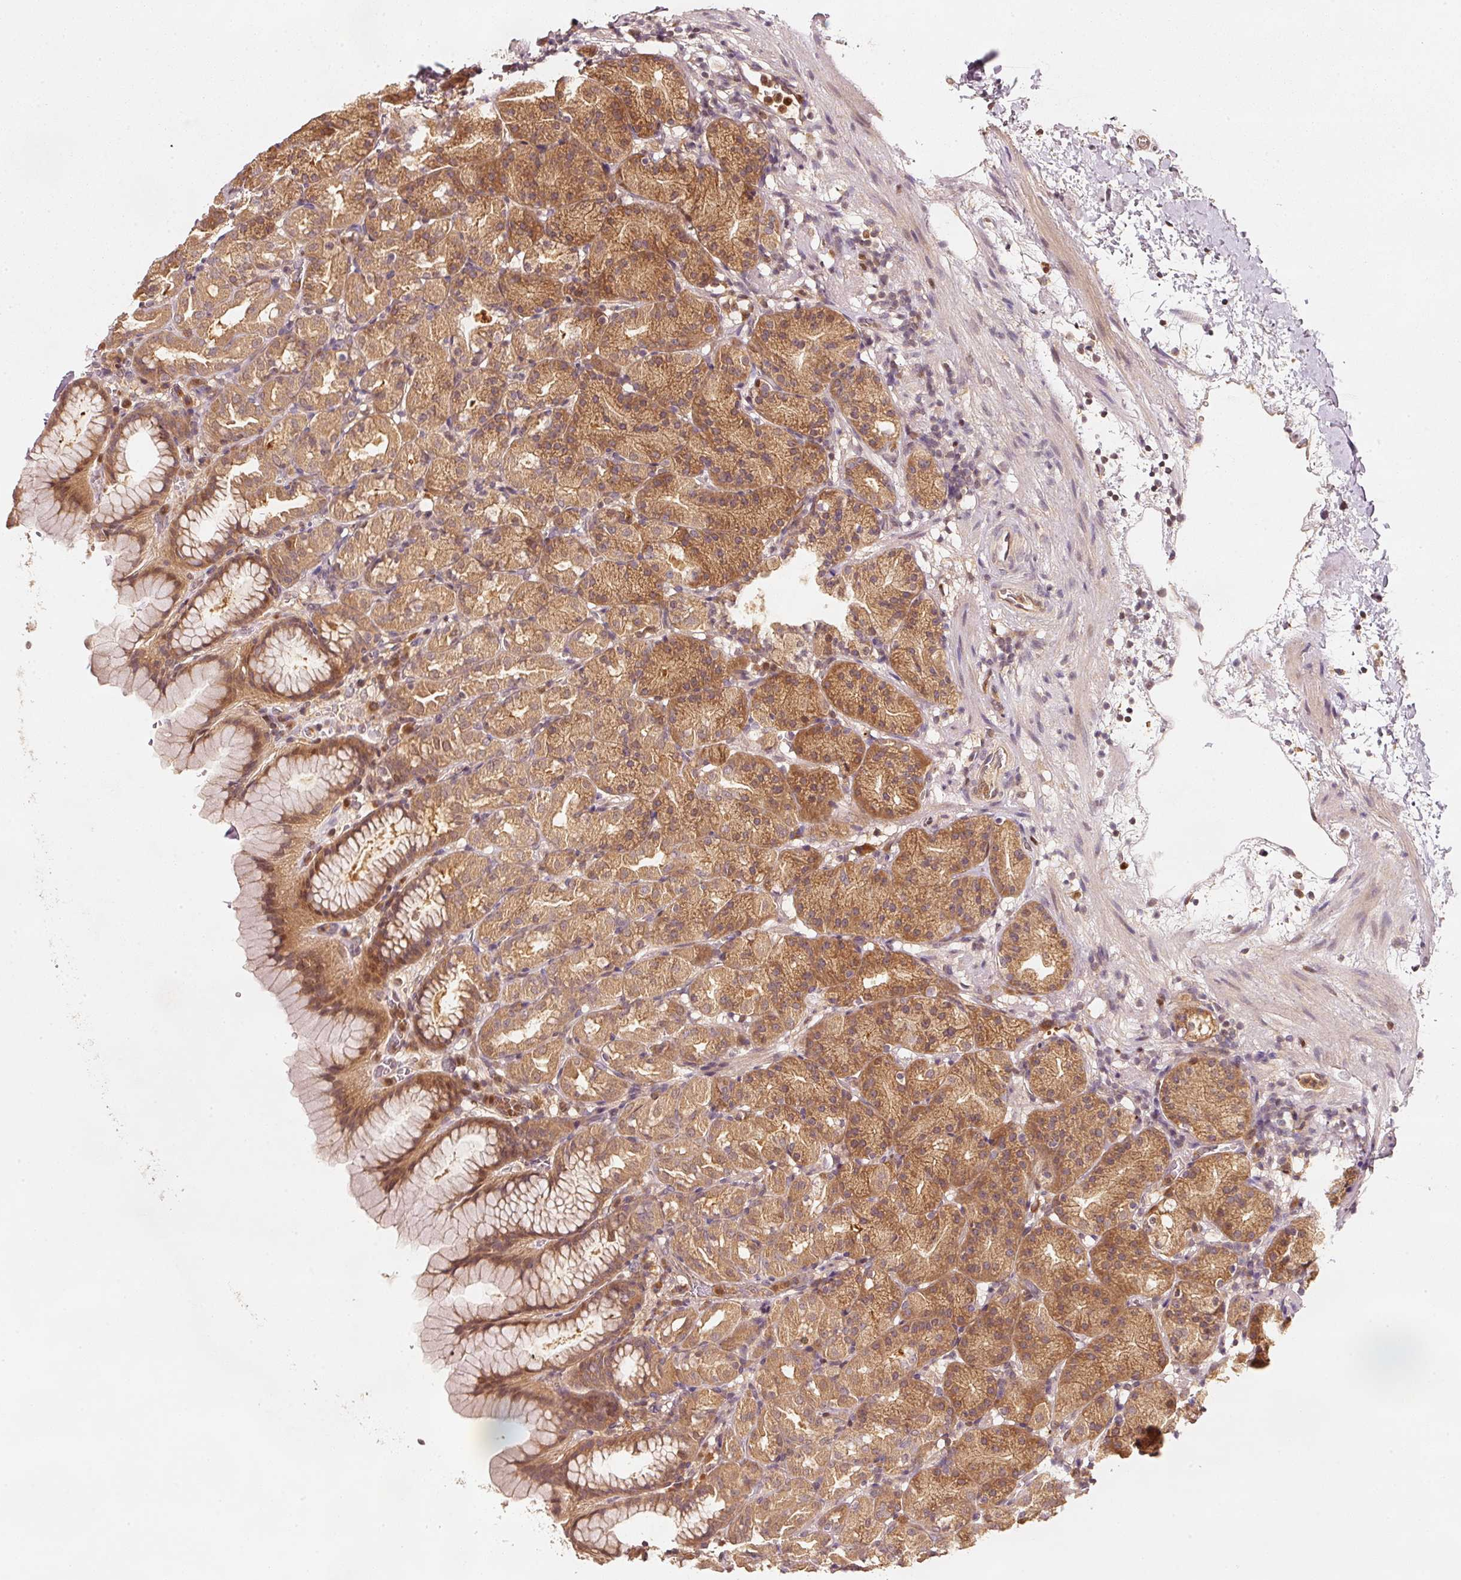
{"staining": {"intensity": "moderate", "quantity": ">75%", "location": "cytoplasmic/membranous"}, "tissue": "stomach", "cell_type": "Glandular cells", "image_type": "normal", "snomed": [{"axis": "morphology", "description": "Normal tissue, NOS"}, {"axis": "topography", "description": "Stomach, upper"}], "caption": "Immunohistochemical staining of unremarkable human stomach reveals >75% levels of moderate cytoplasmic/membranous protein expression in approximately >75% of glandular cells.", "gene": "RRAS2", "patient": {"sex": "female", "age": 81}}